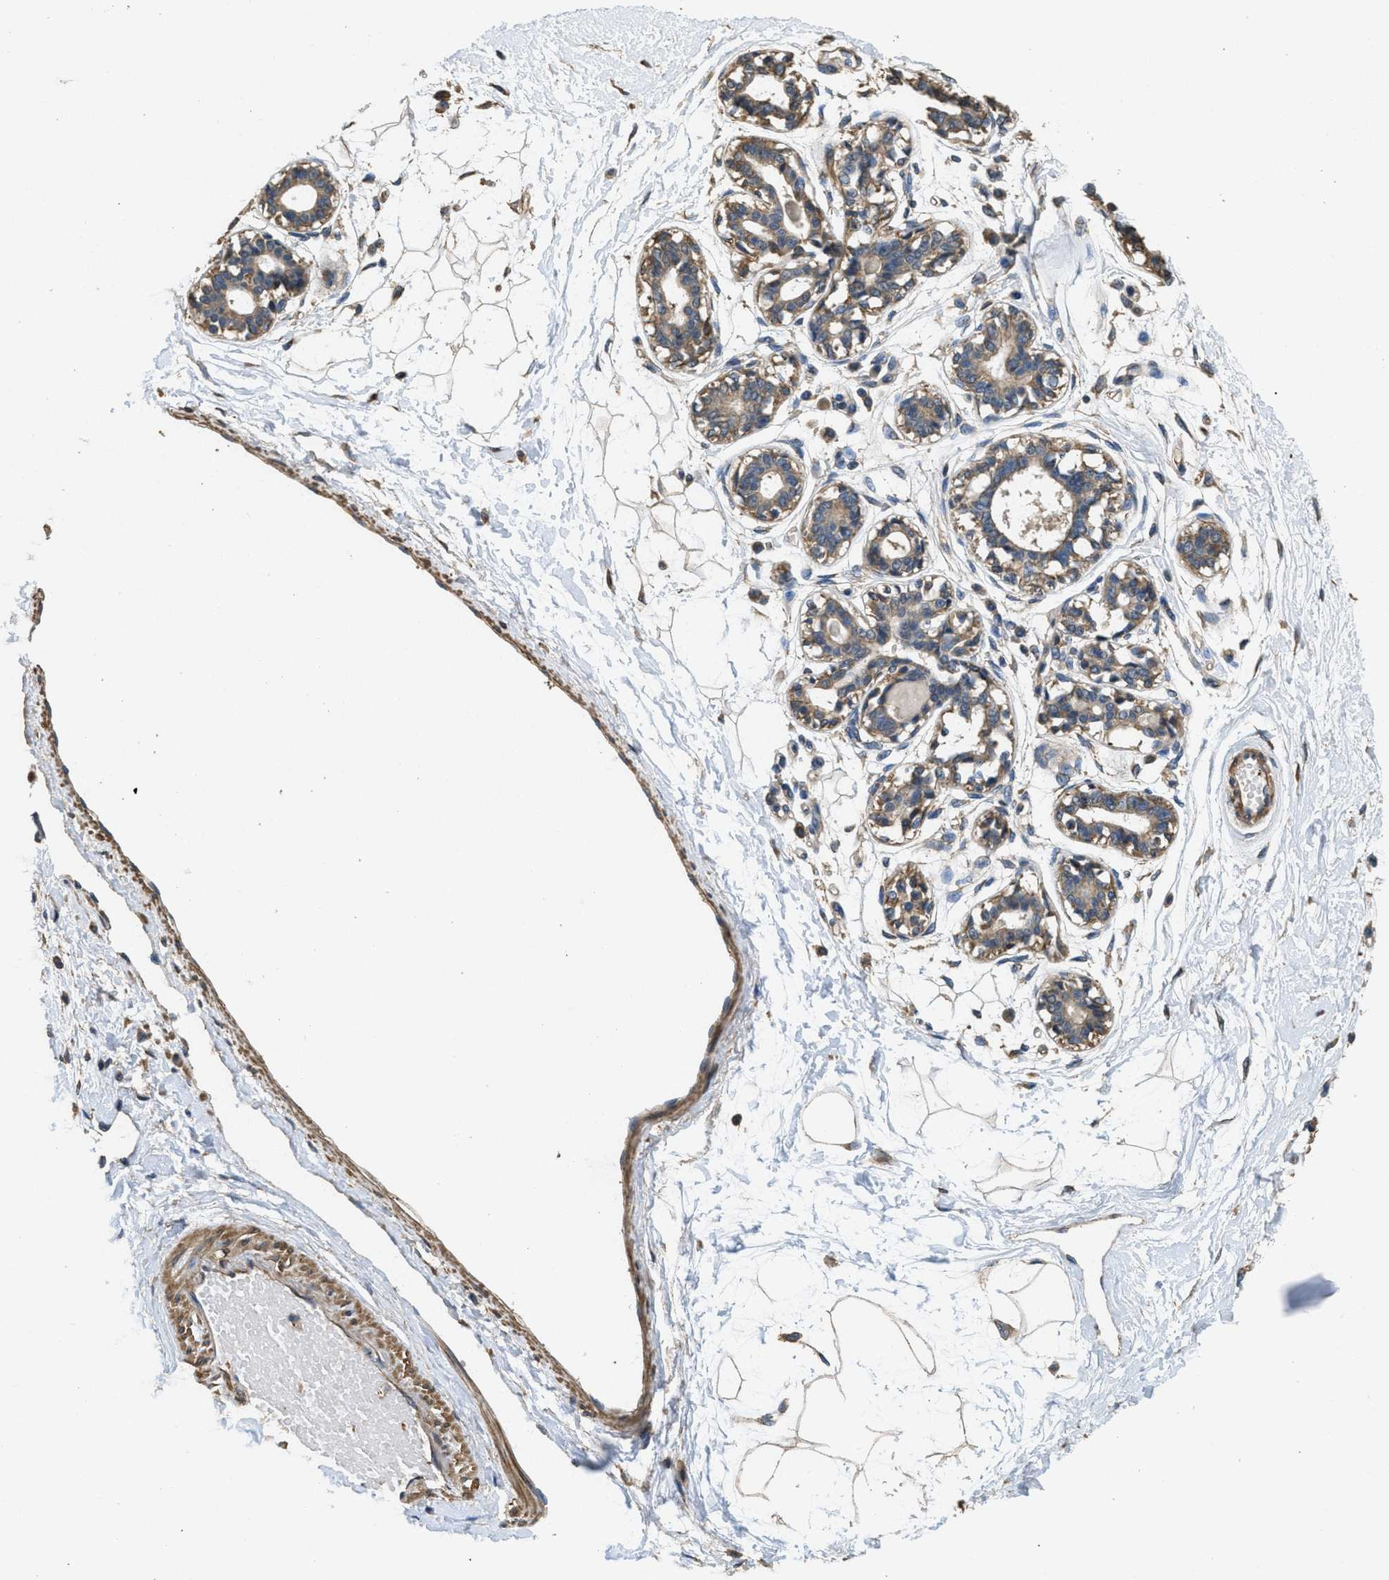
{"staining": {"intensity": "negative", "quantity": "none", "location": "none"}, "tissue": "breast", "cell_type": "Adipocytes", "image_type": "normal", "snomed": [{"axis": "morphology", "description": "Normal tissue, NOS"}, {"axis": "topography", "description": "Breast"}], "caption": "A photomicrograph of human breast is negative for staining in adipocytes. (DAB (3,3'-diaminobenzidine) IHC visualized using brightfield microscopy, high magnification).", "gene": "THBS2", "patient": {"sex": "female", "age": 45}}